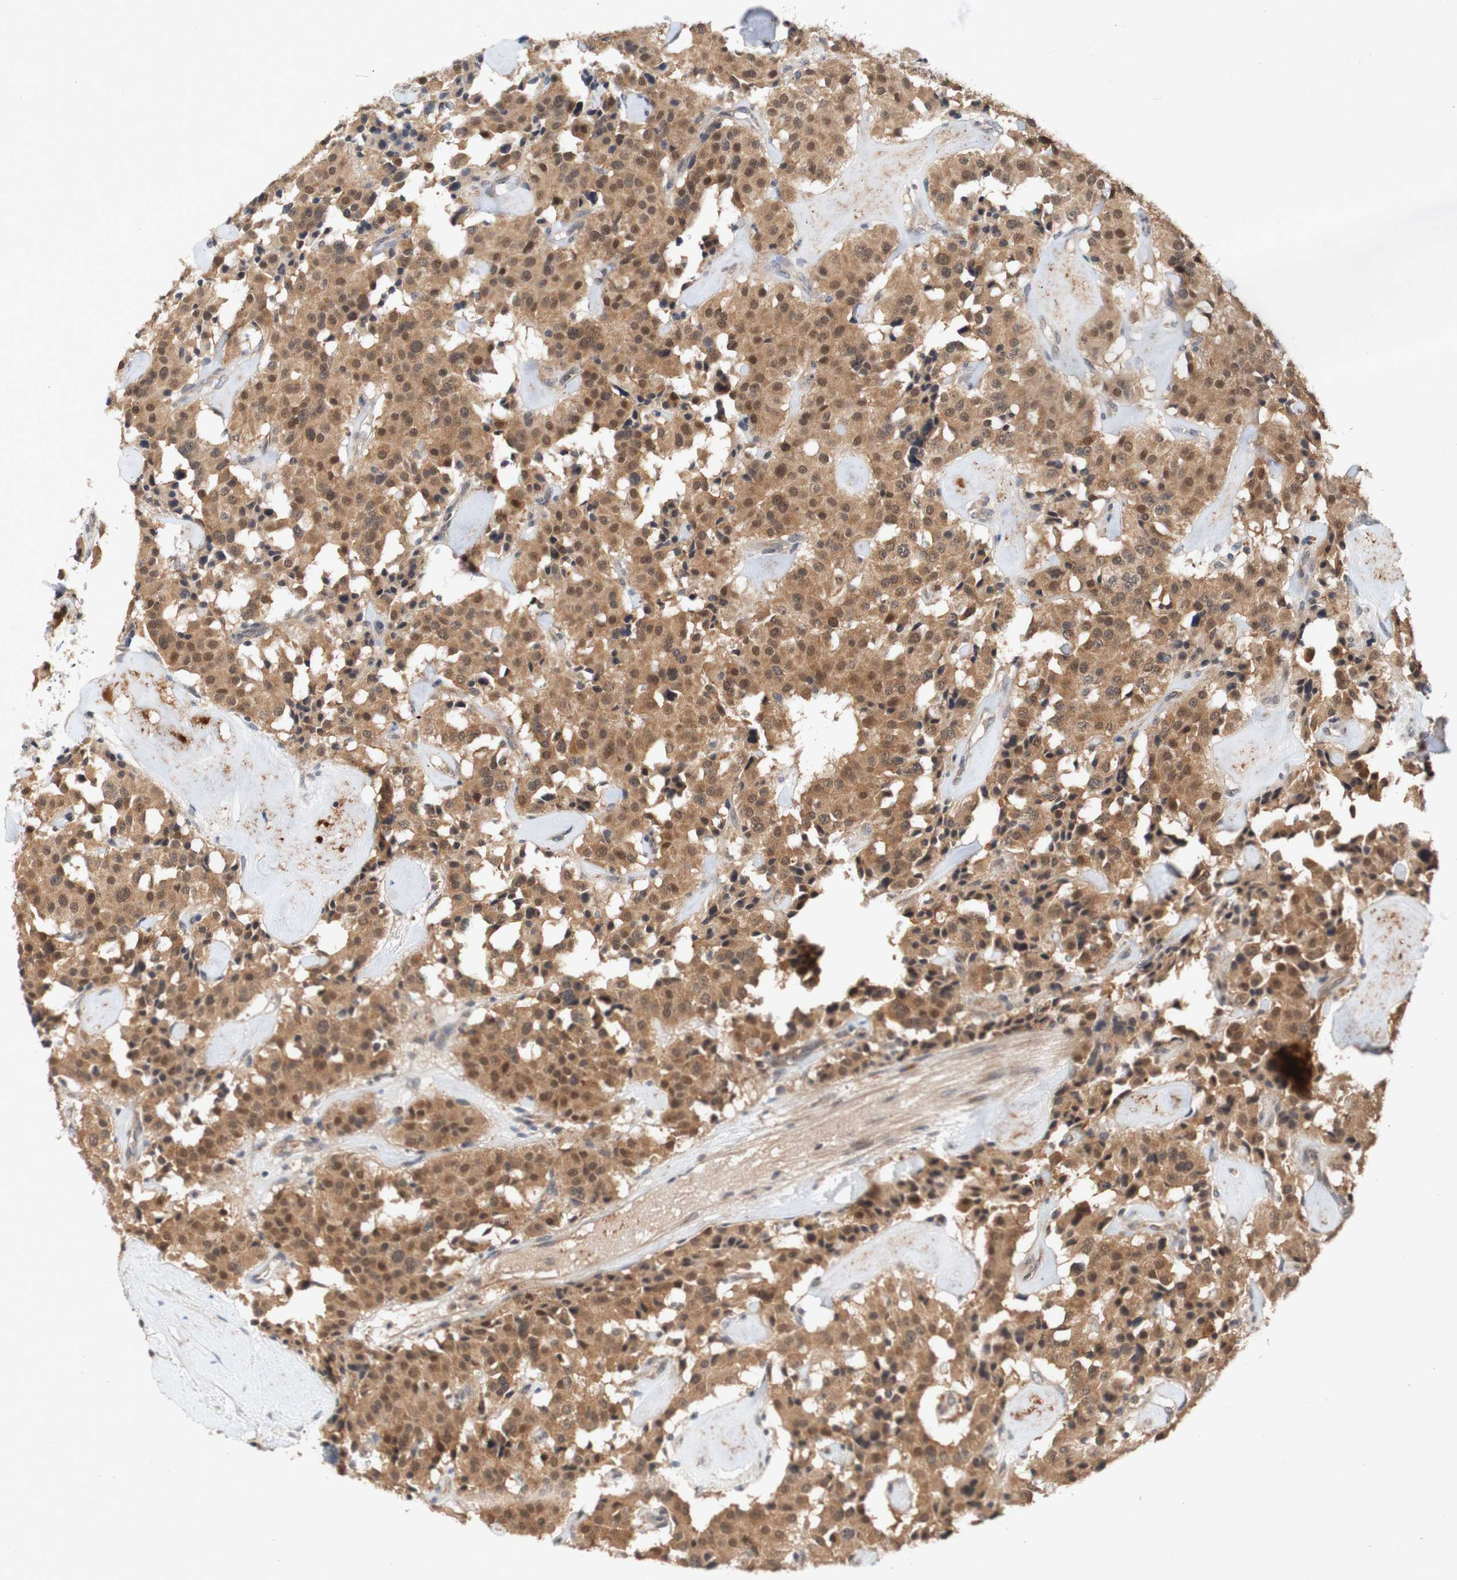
{"staining": {"intensity": "moderate", "quantity": ">75%", "location": "cytoplasmic/membranous,nuclear"}, "tissue": "carcinoid", "cell_type": "Tumor cells", "image_type": "cancer", "snomed": [{"axis": "morphology", "description": "Carcinoid, malignant, NOS"}, {"axis": "topography", "description": "Lung"}], "caption": "Brown immunohistochemical staining in carcinoid demonstrates moderate cytoplasmic/membranous and nuclear staining in approximately >75% of tumor cells.", "gene": "PIN1", "patient": {"sex": "male", "age": 30}}